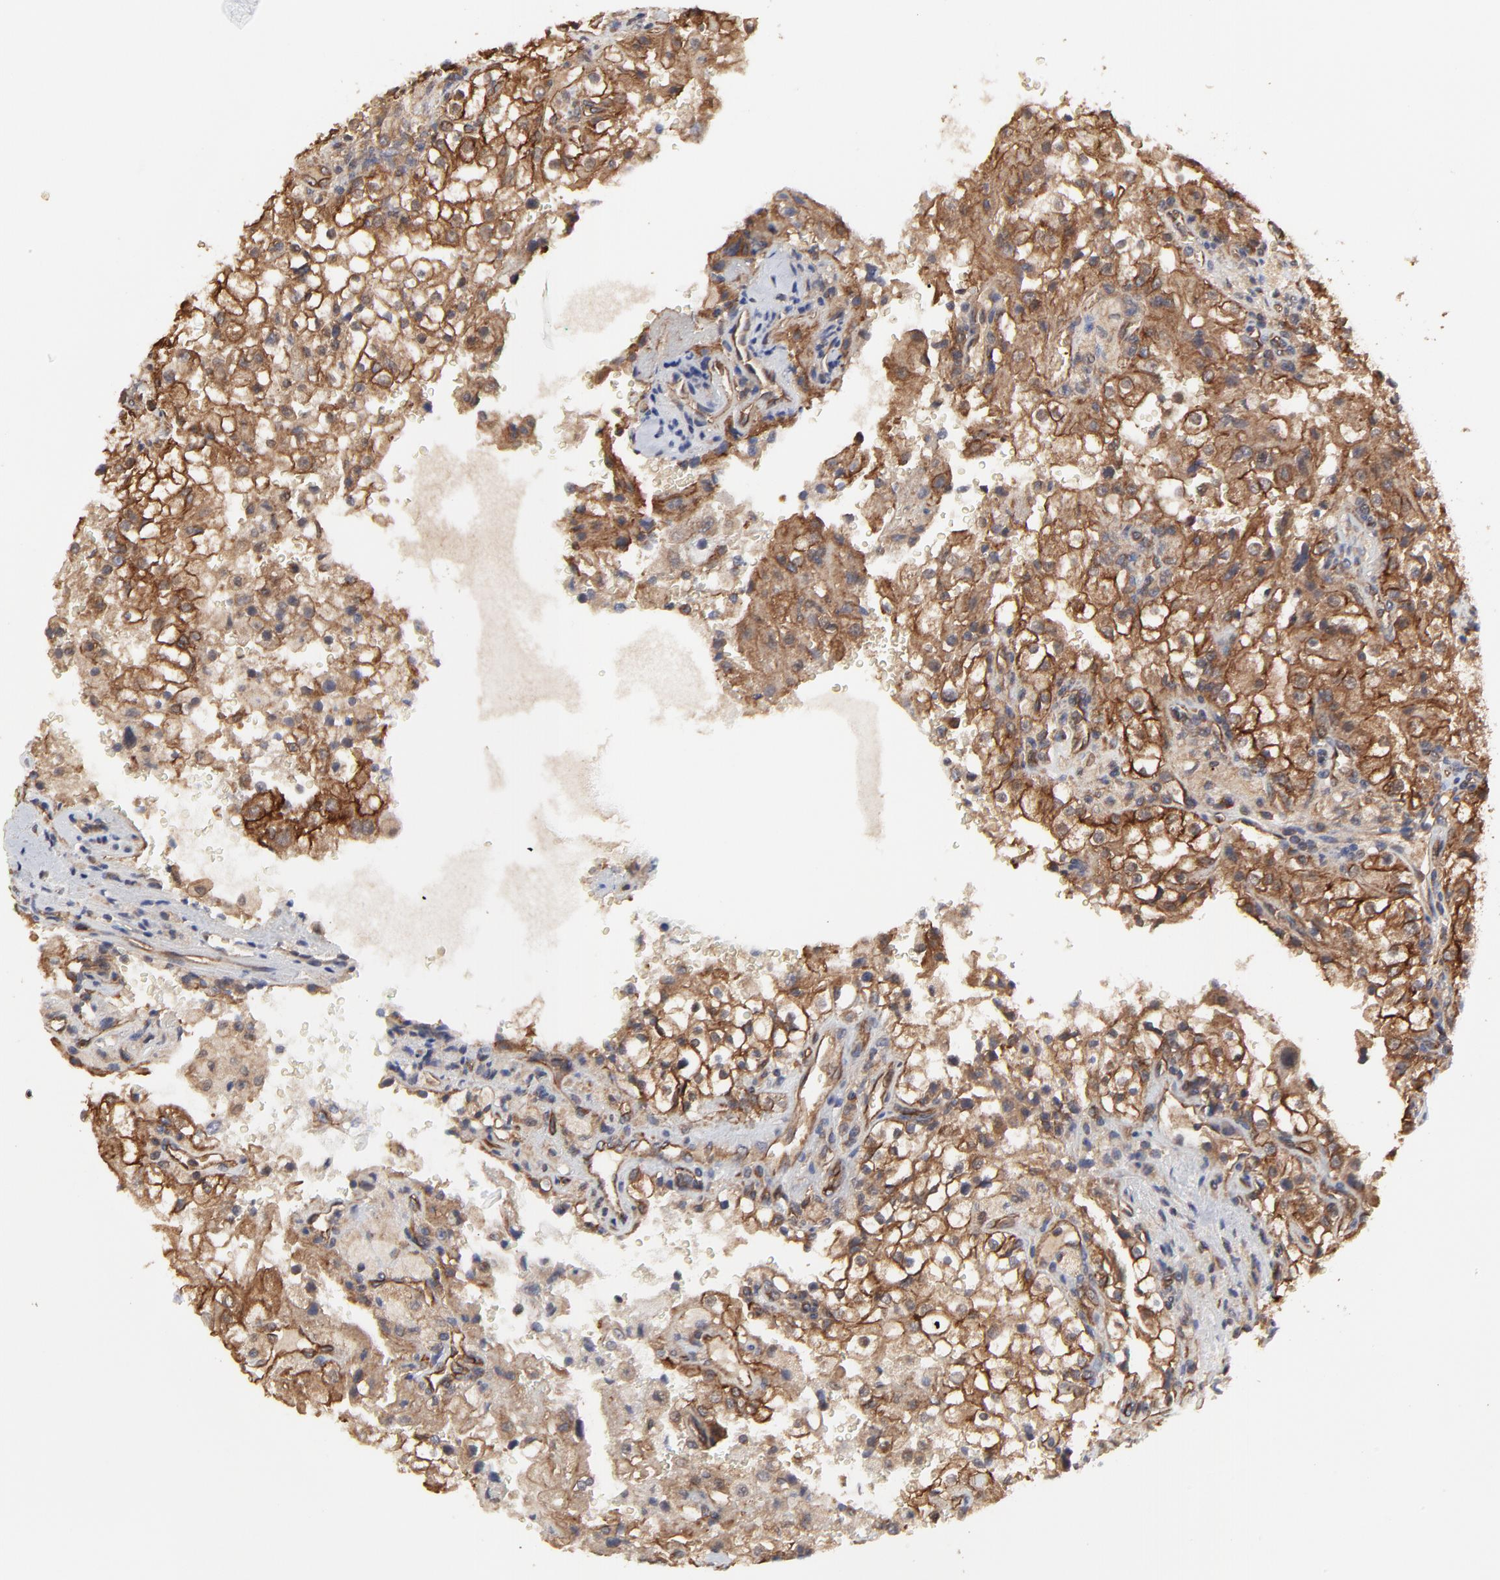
{"staining": {"intensity": "moderate", "quantity": "25%-75%", "location": "cytoplasmic/membranous"}, "tissue": "renal cancer", "cell_type": "Tumor cells", "image_type": "cancer", "snomed": [{"axis": "morphology", "description": "Adenocarcinoma, NOS"}, {"axis": "topography", "description": "Kidney"}], "caption": "About 25%-75% of tumor cells in renal cancer demonstrate moderate cytoplasmic/membranous protein positivity as visualized by brown immunohistochemical staining.", "gene": "ARMT1", "patient": {"sex": "female", "age": 74}}